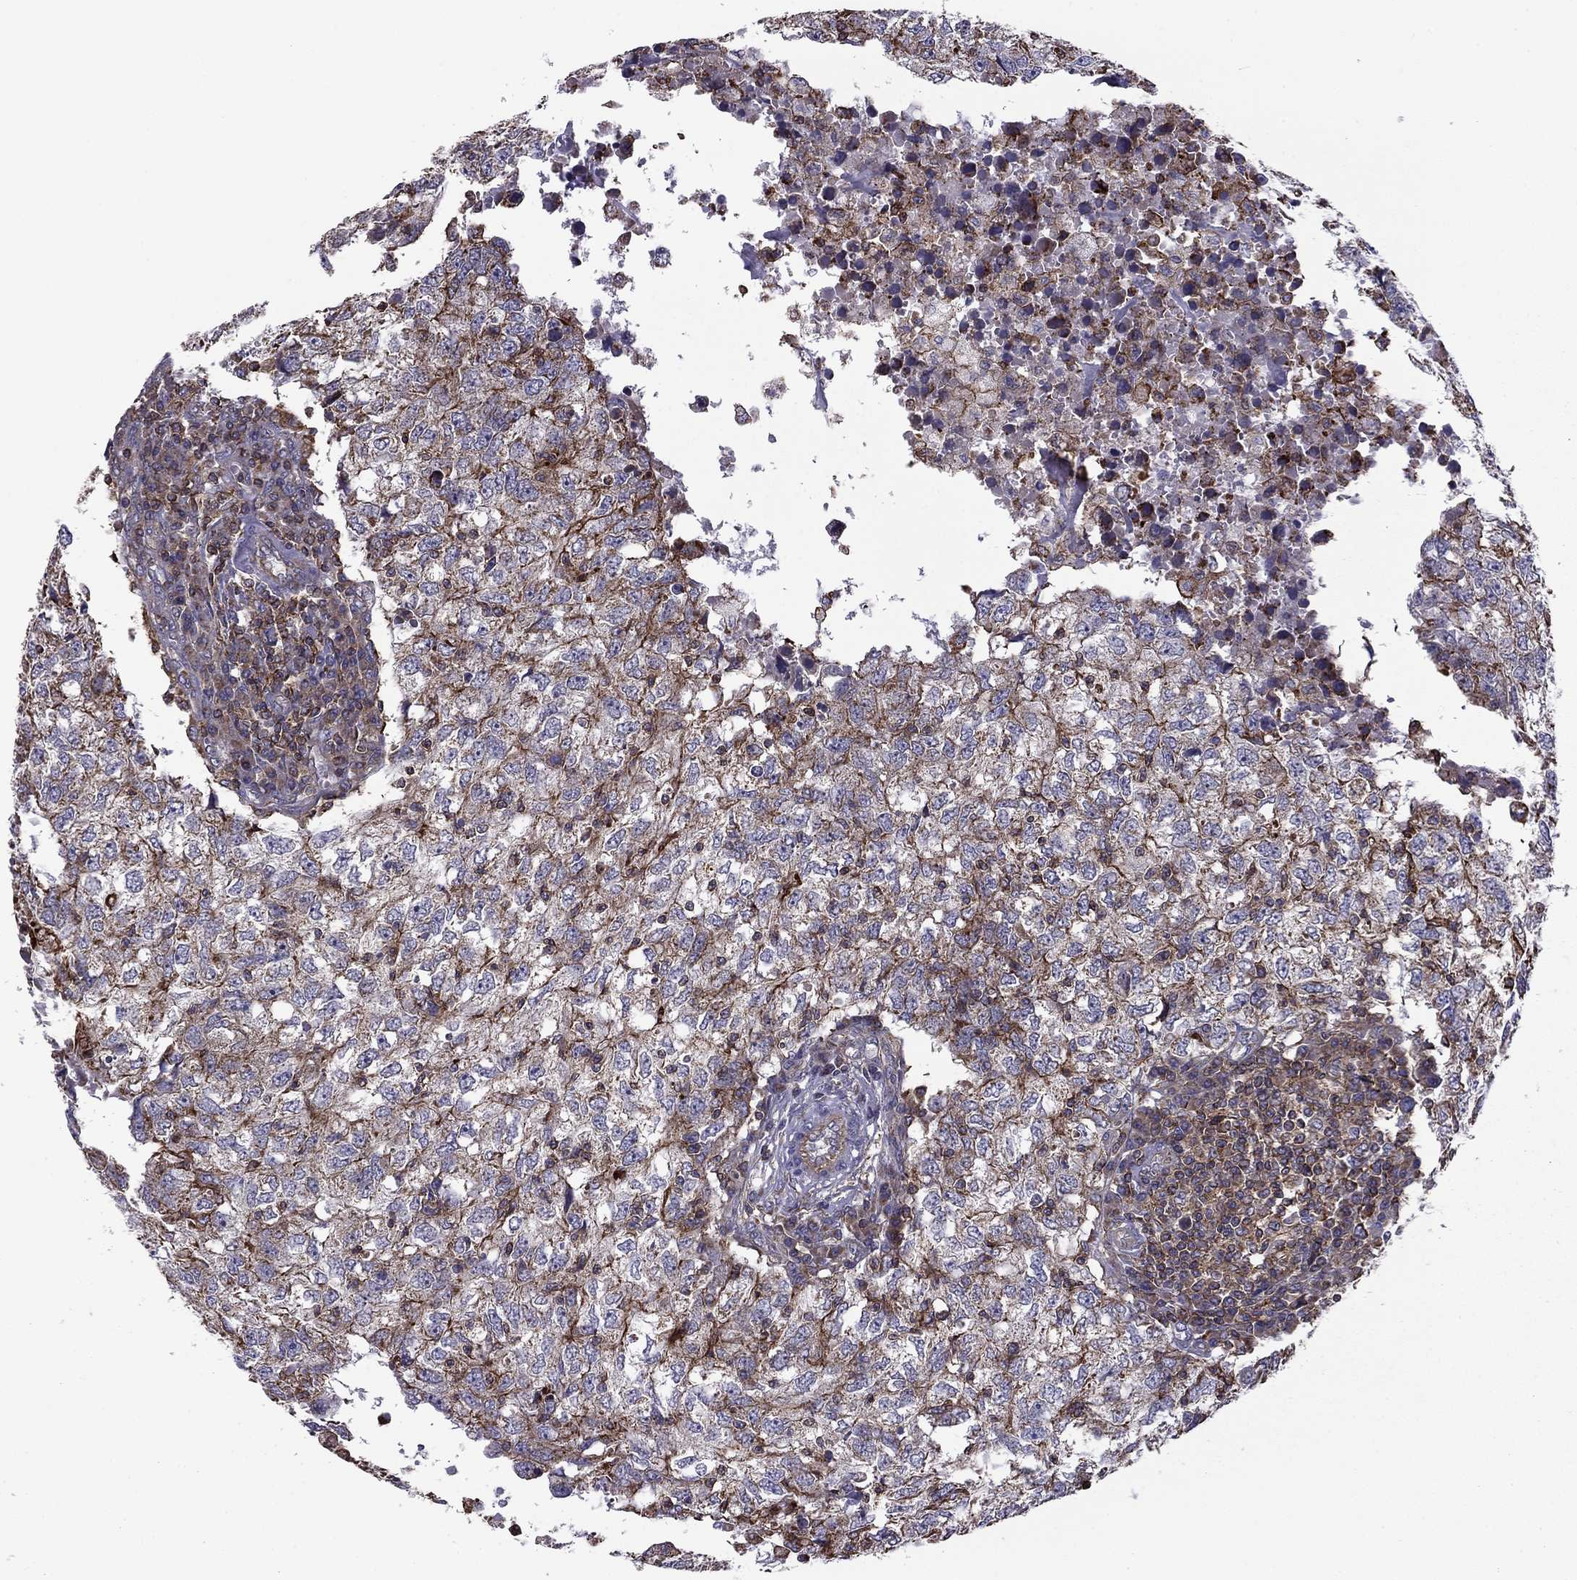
{"staining": {"intensity": "strong", "quantity": "25%-75%", "location": "cytoplasmic/membranous"}, "tissue": "breast cancer", "cell_type": "Tumor cells", "image_type": "cancer", "snomed": [{"axis": "morphology", "description": "Duct carcinoma"}, {"axis": "topography", "description": "Breast"}], "caption": "Tumor cells demonstrate high levels of strong cytoplasmic/membranous expression in approximately 25%-75% of cells in human intraductal carcinoma (breast).", "gene": "ALG6", "patient": {"sex": "female", "age": 30}}